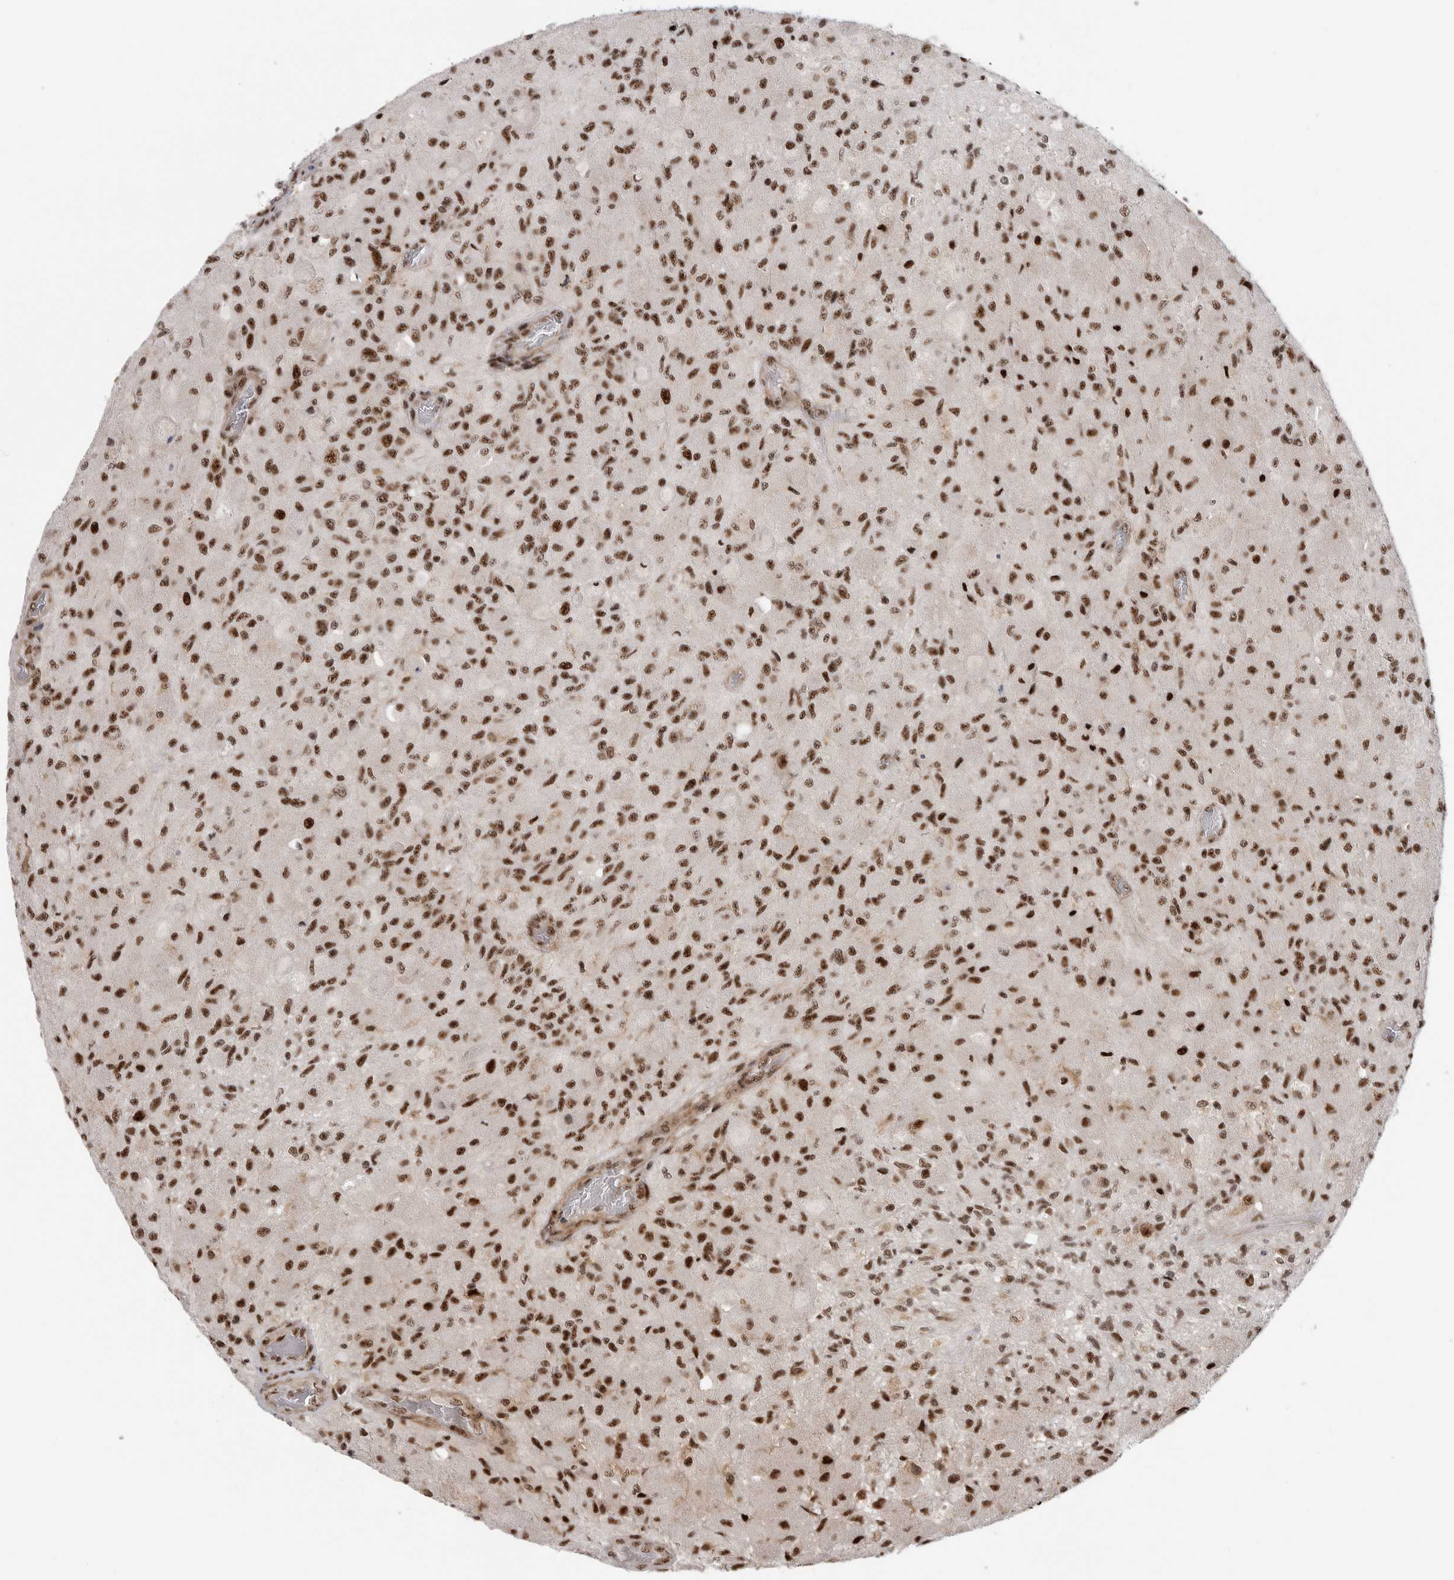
{"staining": {"intensity": "strong", "quantity": ">75%", "location": "nuclear"}, "tissue": "glioma", "cell_type": "Tumor cells", "image_type": "cancer", "snomed": [{"axis": "morphology", "description": "Normal tissue, NOS"}, {"axis": "morphology", "description": "Glioma, malignant, High grade"}, {"axis": "topography", "description": "Cerebral cortex"}], "caption": "Glioma was stained to show a protein in brown. There is high levels of strong nuclear positivity in approximately >75% of tumor cells.", "gene": "GPATCH2", "patient": {"sex": "male", "age": 77}}